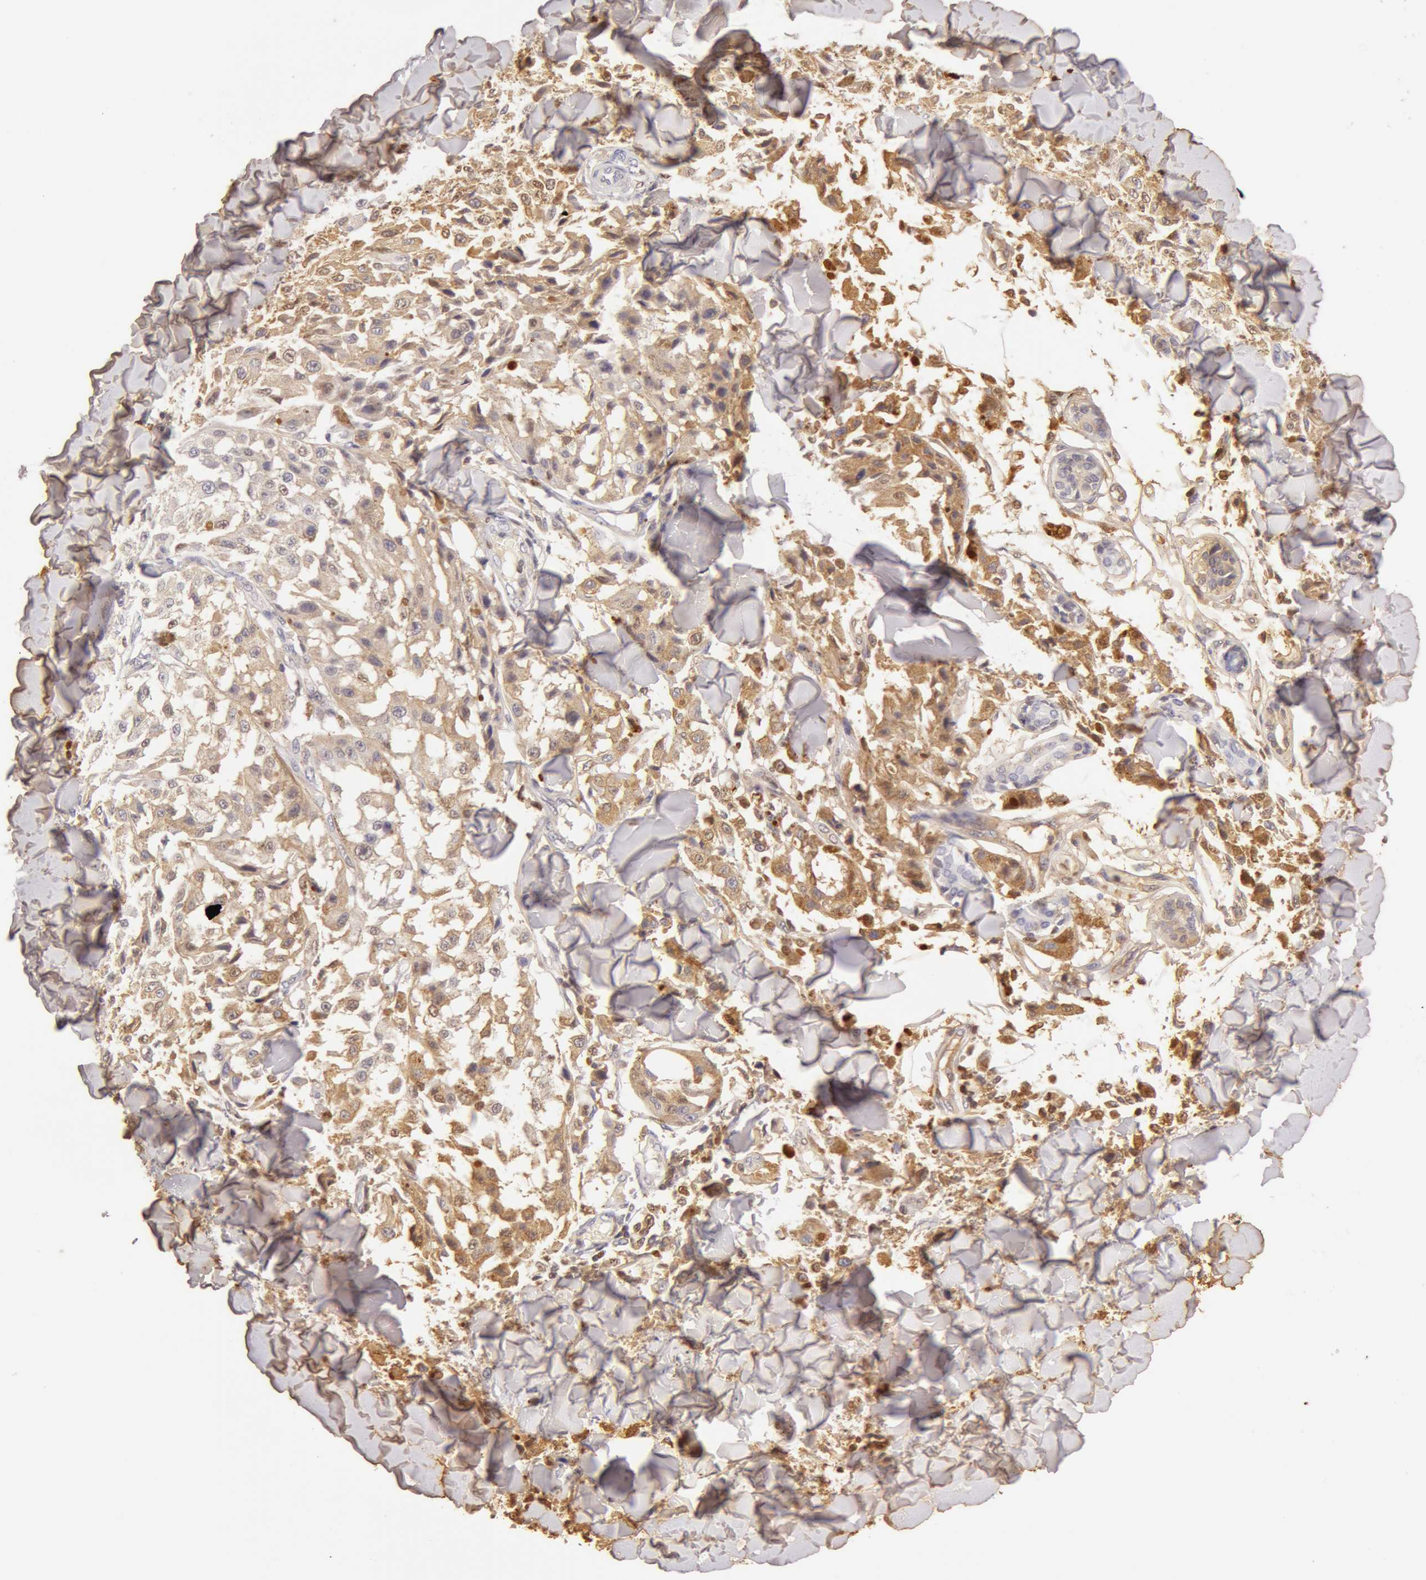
{"staining": {"intensity": "negative", "quantity": "none", "location": "none"}, "tissue": "melanoma", "cell_type": "Tumor cells", "image_type": "cancer", "snomed": [{"axis": "morphology", "description": "Malignant melanoma, NOS"}, {"axis": "topography", "description": "Skin"}], "caption": "The photomicrograph displays no significant positivity in tumor cells of melanoma.", "gene": "AHSG", "patient": {"sex": "female", "age": 64}}